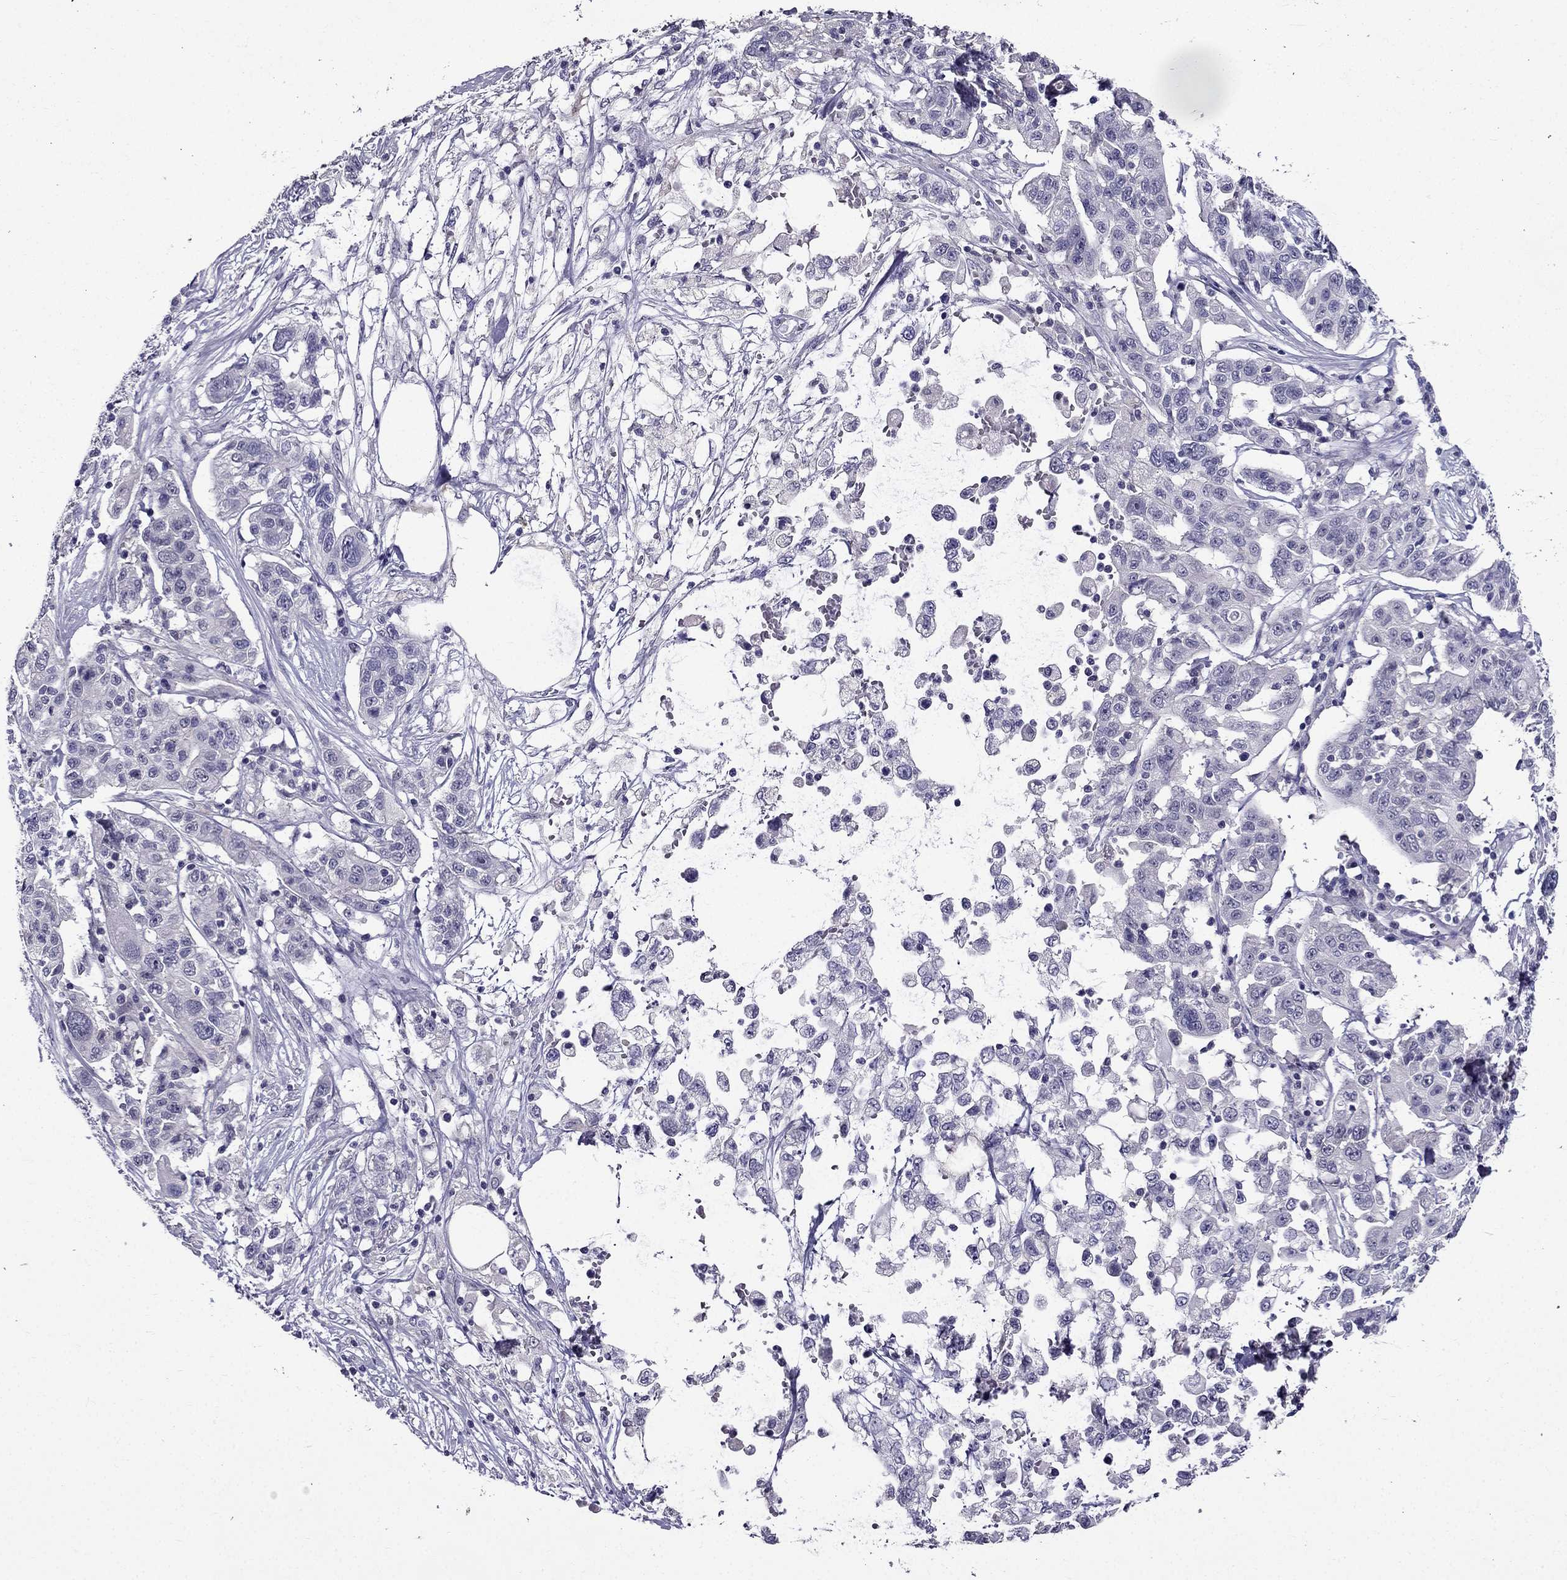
{"staining": {"intensity": "negative", "quantity": "none", "location": "none"}, "tissue": "liver cancer", "cell_type": "Tumor cells", "image_type": "cancer", "snomed": [{"axis": "morphology", "description": "Adenocarcinoma, NOS"}, {"axis": "morphology", "description": "Cholangiocarcinoma"}, {"axis": "topography", "description": "Liver"}], "caption": "Human liver cancer stained for a protein using immunohistochemistry shows no staining in tumor cells.", "gene": "DUSP15", "patient": {"sex": "male", "age": 64}}